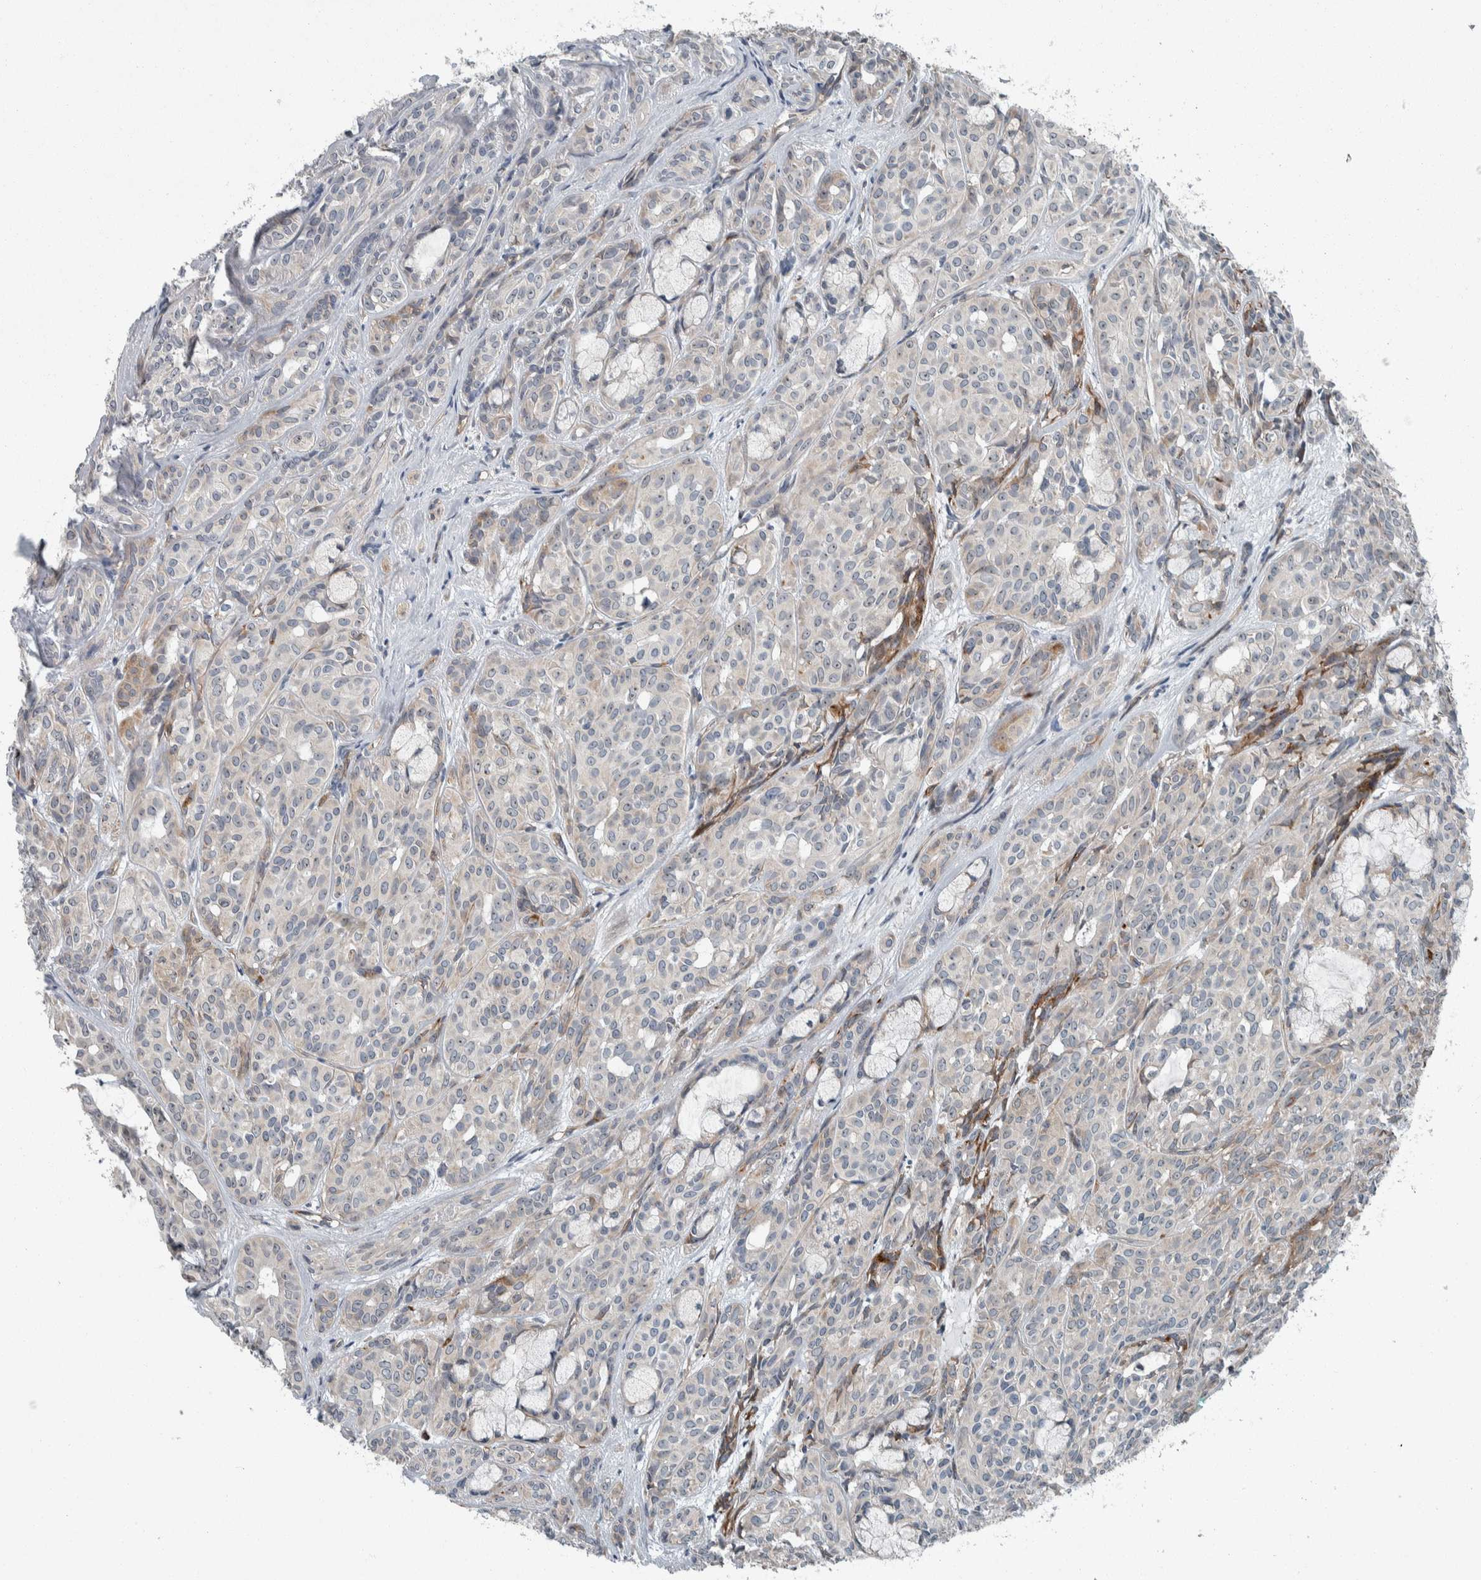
{"staining": {"intensity": "moderate", "quantity": "<25%", "location": "cytoplasmic/membranous"}, "tissue": "head and neck cancer", "cell_type": "Tumor cells", "image_type": "cancer", "snomed": [{"axis": "morphology", "description": "Adenocarcinoma, NOS"}, {"axis": "topography", "description": "Salivary gland, NOS"}, {"axis": "topography", "description": "Head-Neck"}], "caption": "The photomicrograph exhibits a brown stain indicating the presence of a protein in the cytoplasmic/membranous of tumor cells in head and neck cancer.", "gene": "USP25", "patient": {"sex": "female", "age": 76}}